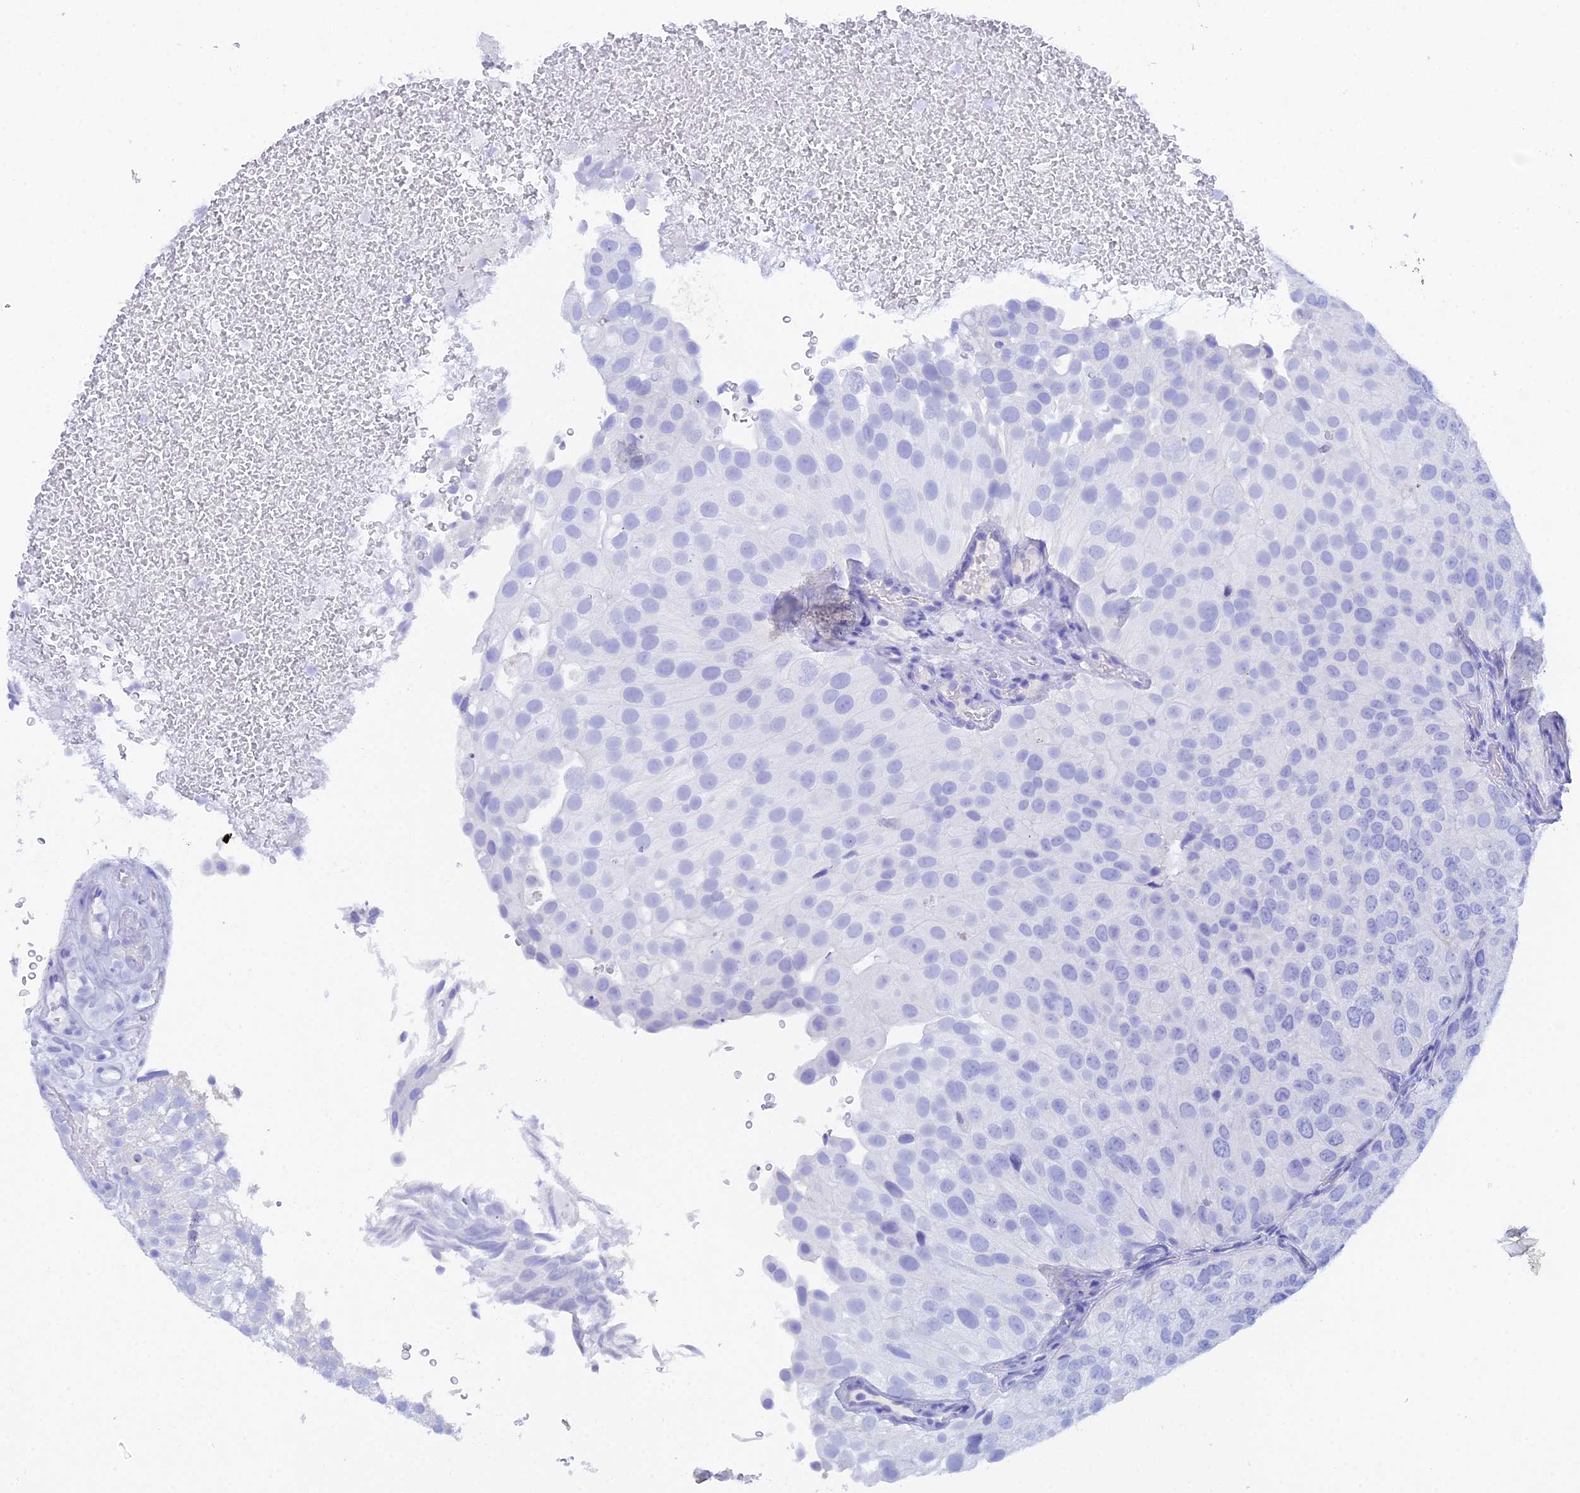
{"staining": {"intensity": "negative", "quantity": "none", "location": "none"}, "tissue": "urothelial cancer", "cell_type": "Tumor cells", "image_type": "cancer", "snomed": [{"axis": "morphology", "description": "Urothelial carcinoma, Low grade"}, {"axis": "topography", "description": "Urinary bladder"}], "caption": "This is an immunohistochemistry (IHC) image of urothelial cancer. There is no positivity in tumor cells.", "gene": "REG1A", "patient": {"sex": "male", "age": 78}}